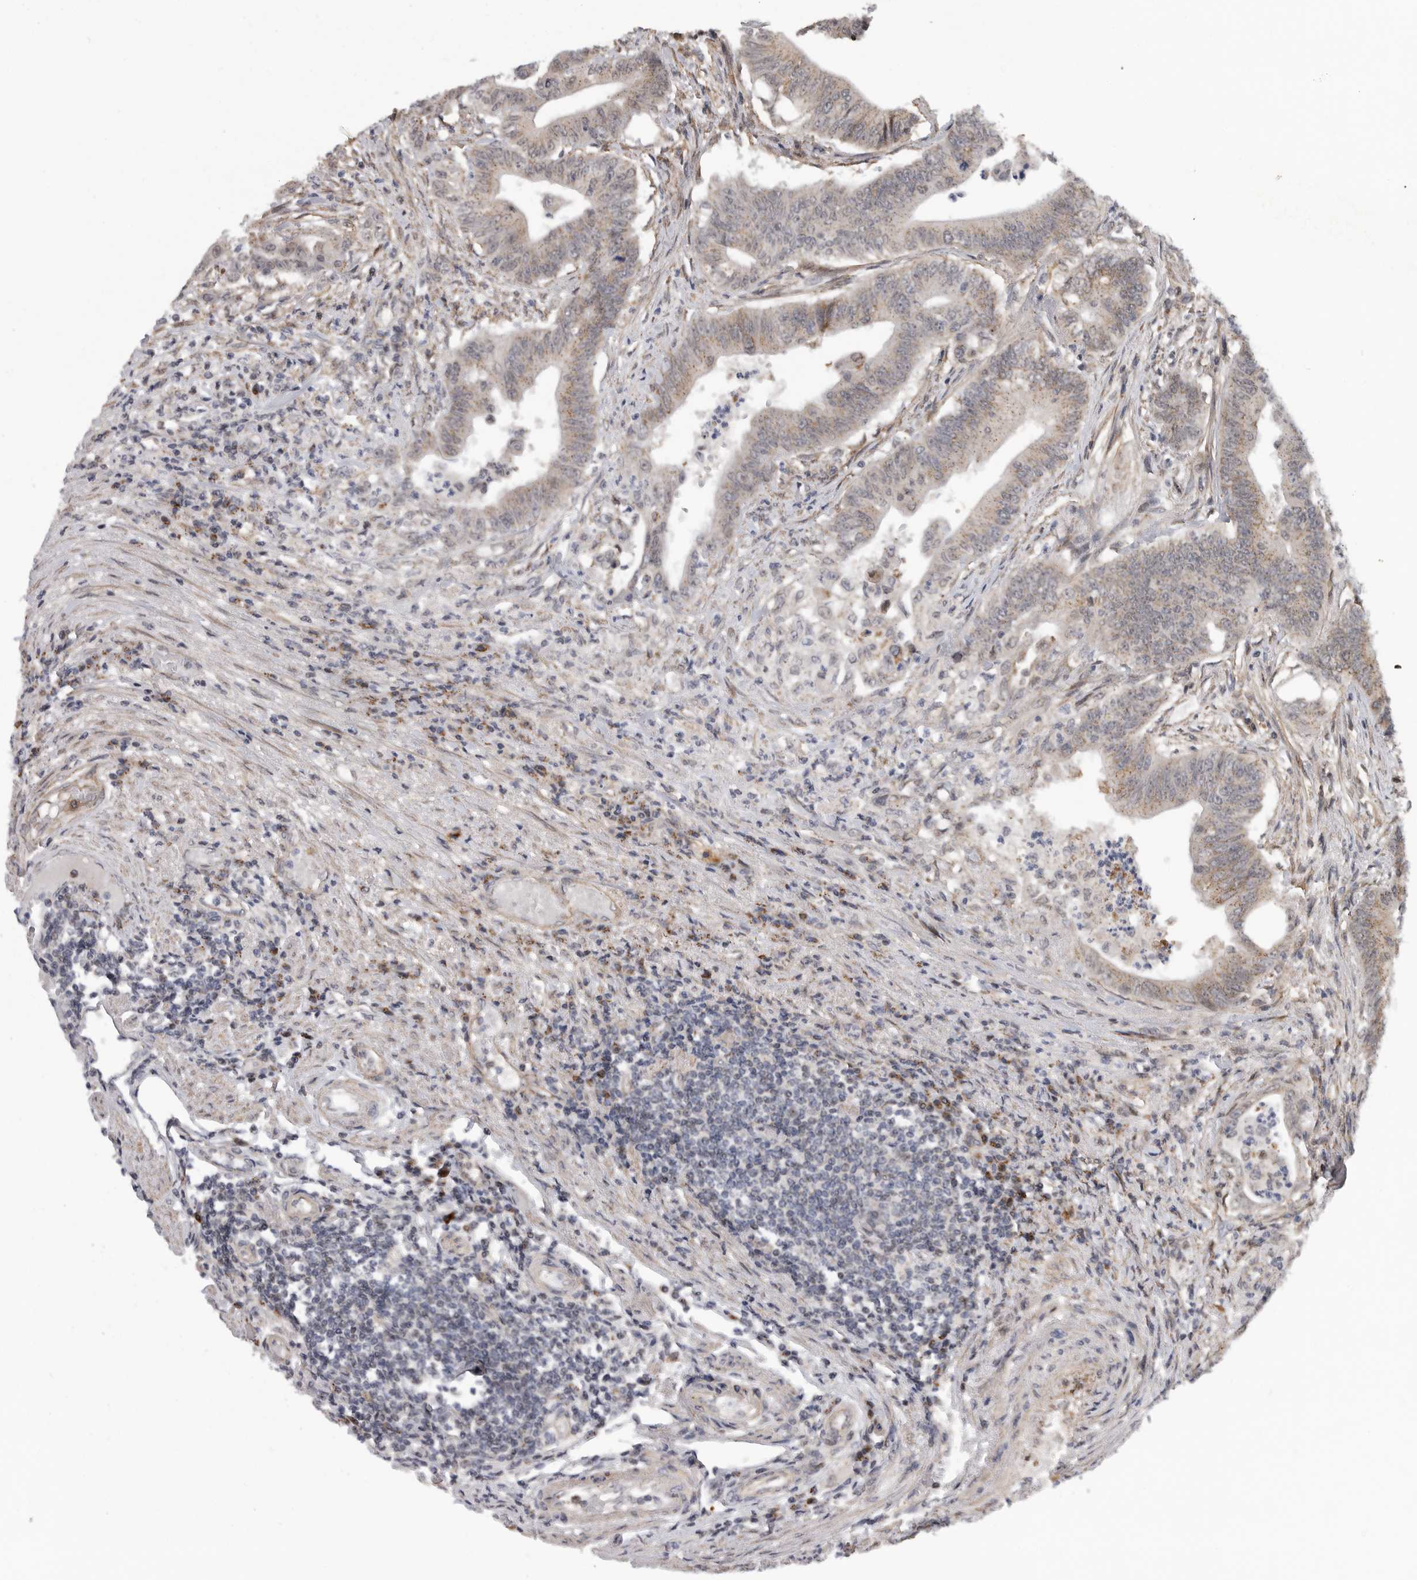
{"staining": {"intensity": "weak", "quantity": "25%-75%", "location": "cytoplasmic/membranous"}, "tissue": "colorectal cancer", "cell_type": "Tumor cells", "image_type": "cancer", "snomed": [{"axis": "morphology", "description": "Adenoma, NOS"}, {"axis": "morphology", "description": "Adenocarcinoma, NOS"}, {"axis": "topography", "description": "Colon"}], "caption": "Brown immunohistochemical staining in human colorectal adenoma reveals weak cytoplasmic/membranous expression in approximately 25%-75% of tumor cells.", "gene": "TMPRSS11F", "patient": {"sex": "male", "age": 79}}